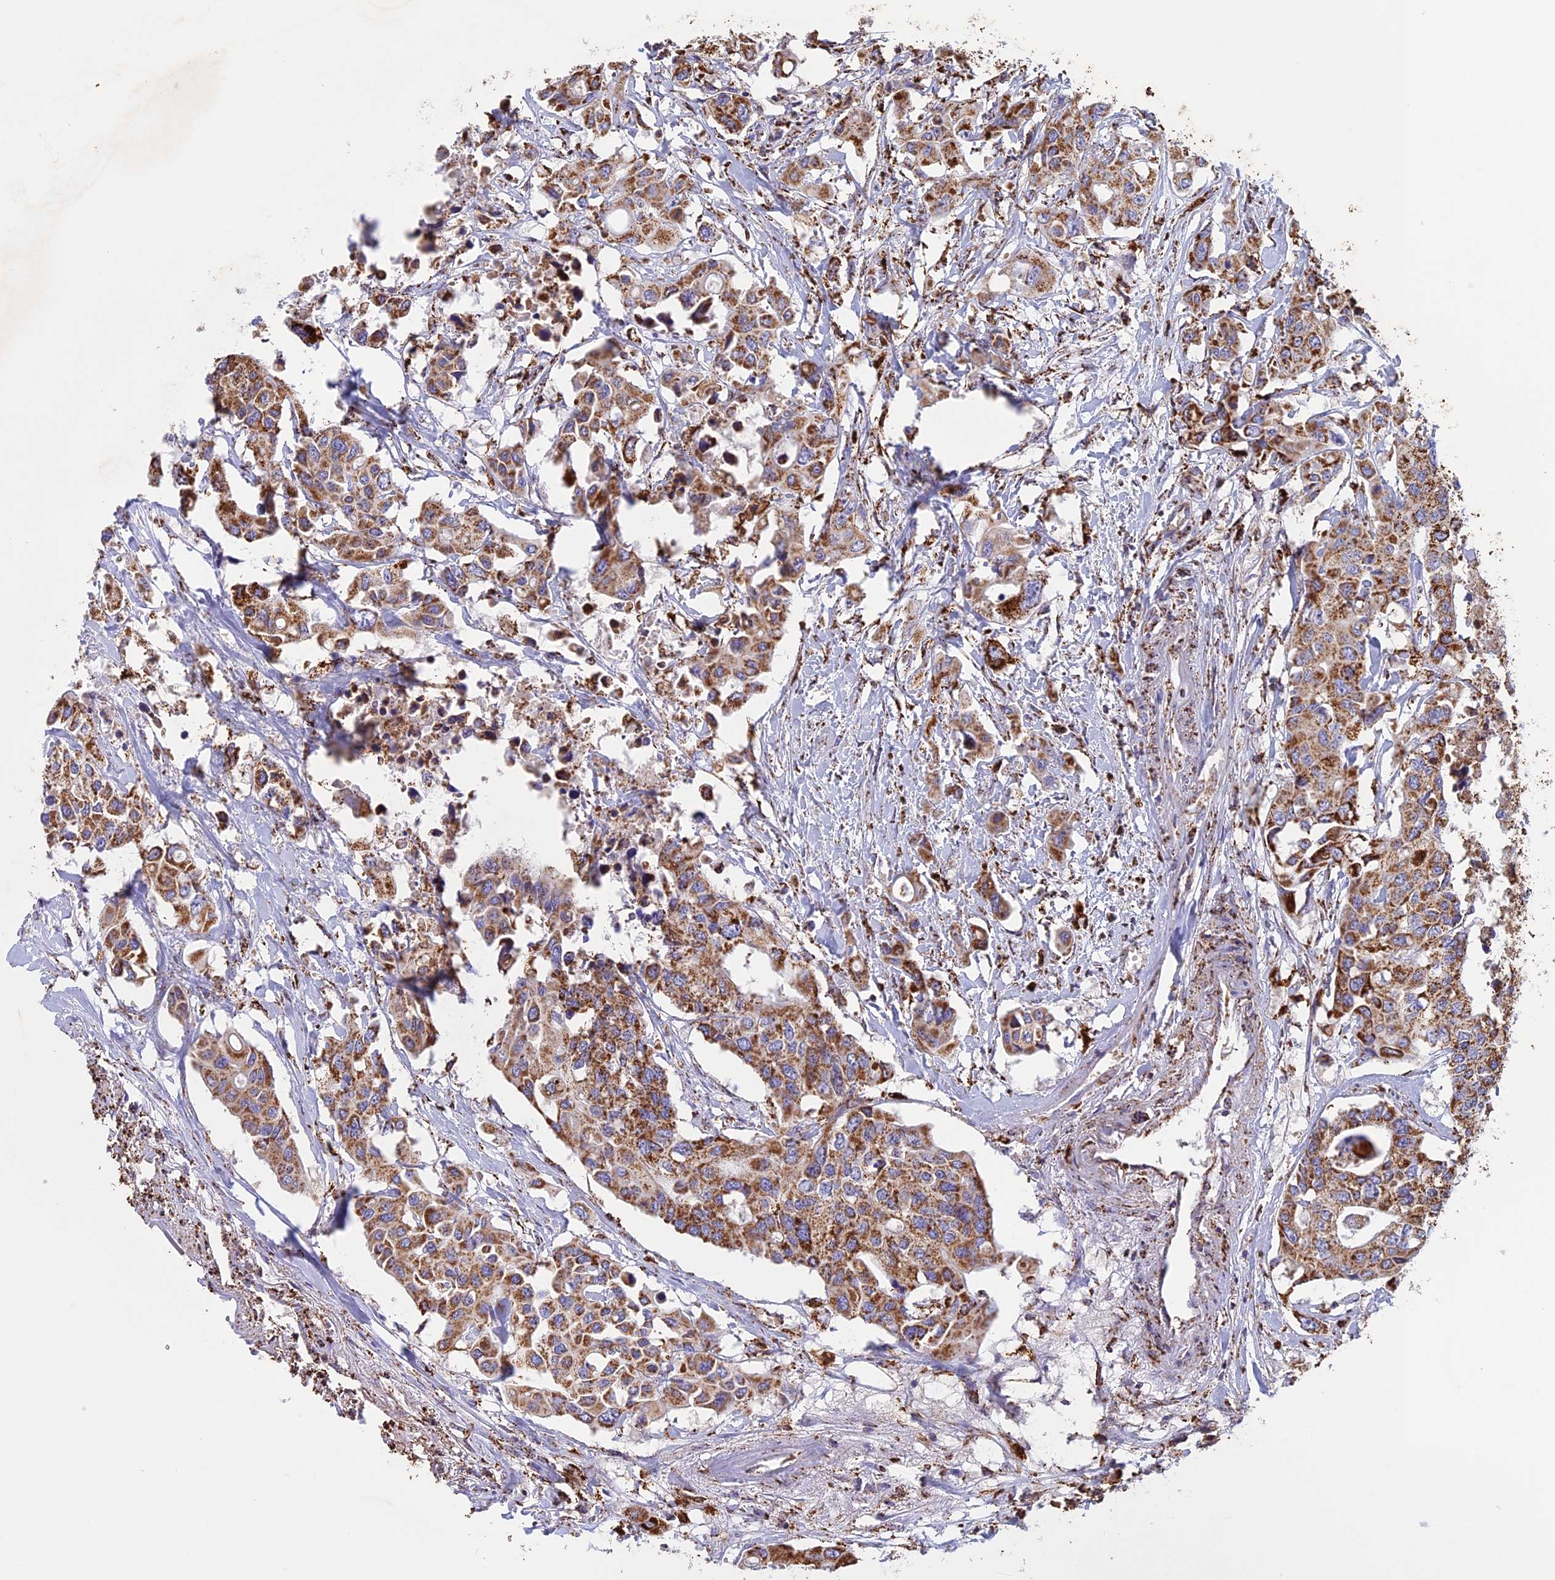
{"staining": {"intensity": "moderate", "quantity": ">75%", "location": "cytoplasmic/membranous"}, "tissue": "colorectal cancer", "cell_type": "Tumor cells", "image_type": "cancer", "snomed": [{"axis": "morphology", "description": "Adenocarcinoma, NOS"}, {"axis": "topography", "description": "Colon"}], "caption": "Adenocarcinoma (colorectal) was stained to show a protein in brown. There is medium levels of moderate cytoplasmic/membranous staining in approximately >75% of tumor cells.", "gene": "KCNG1", "patient": {"sex": "male", "age": 77}}